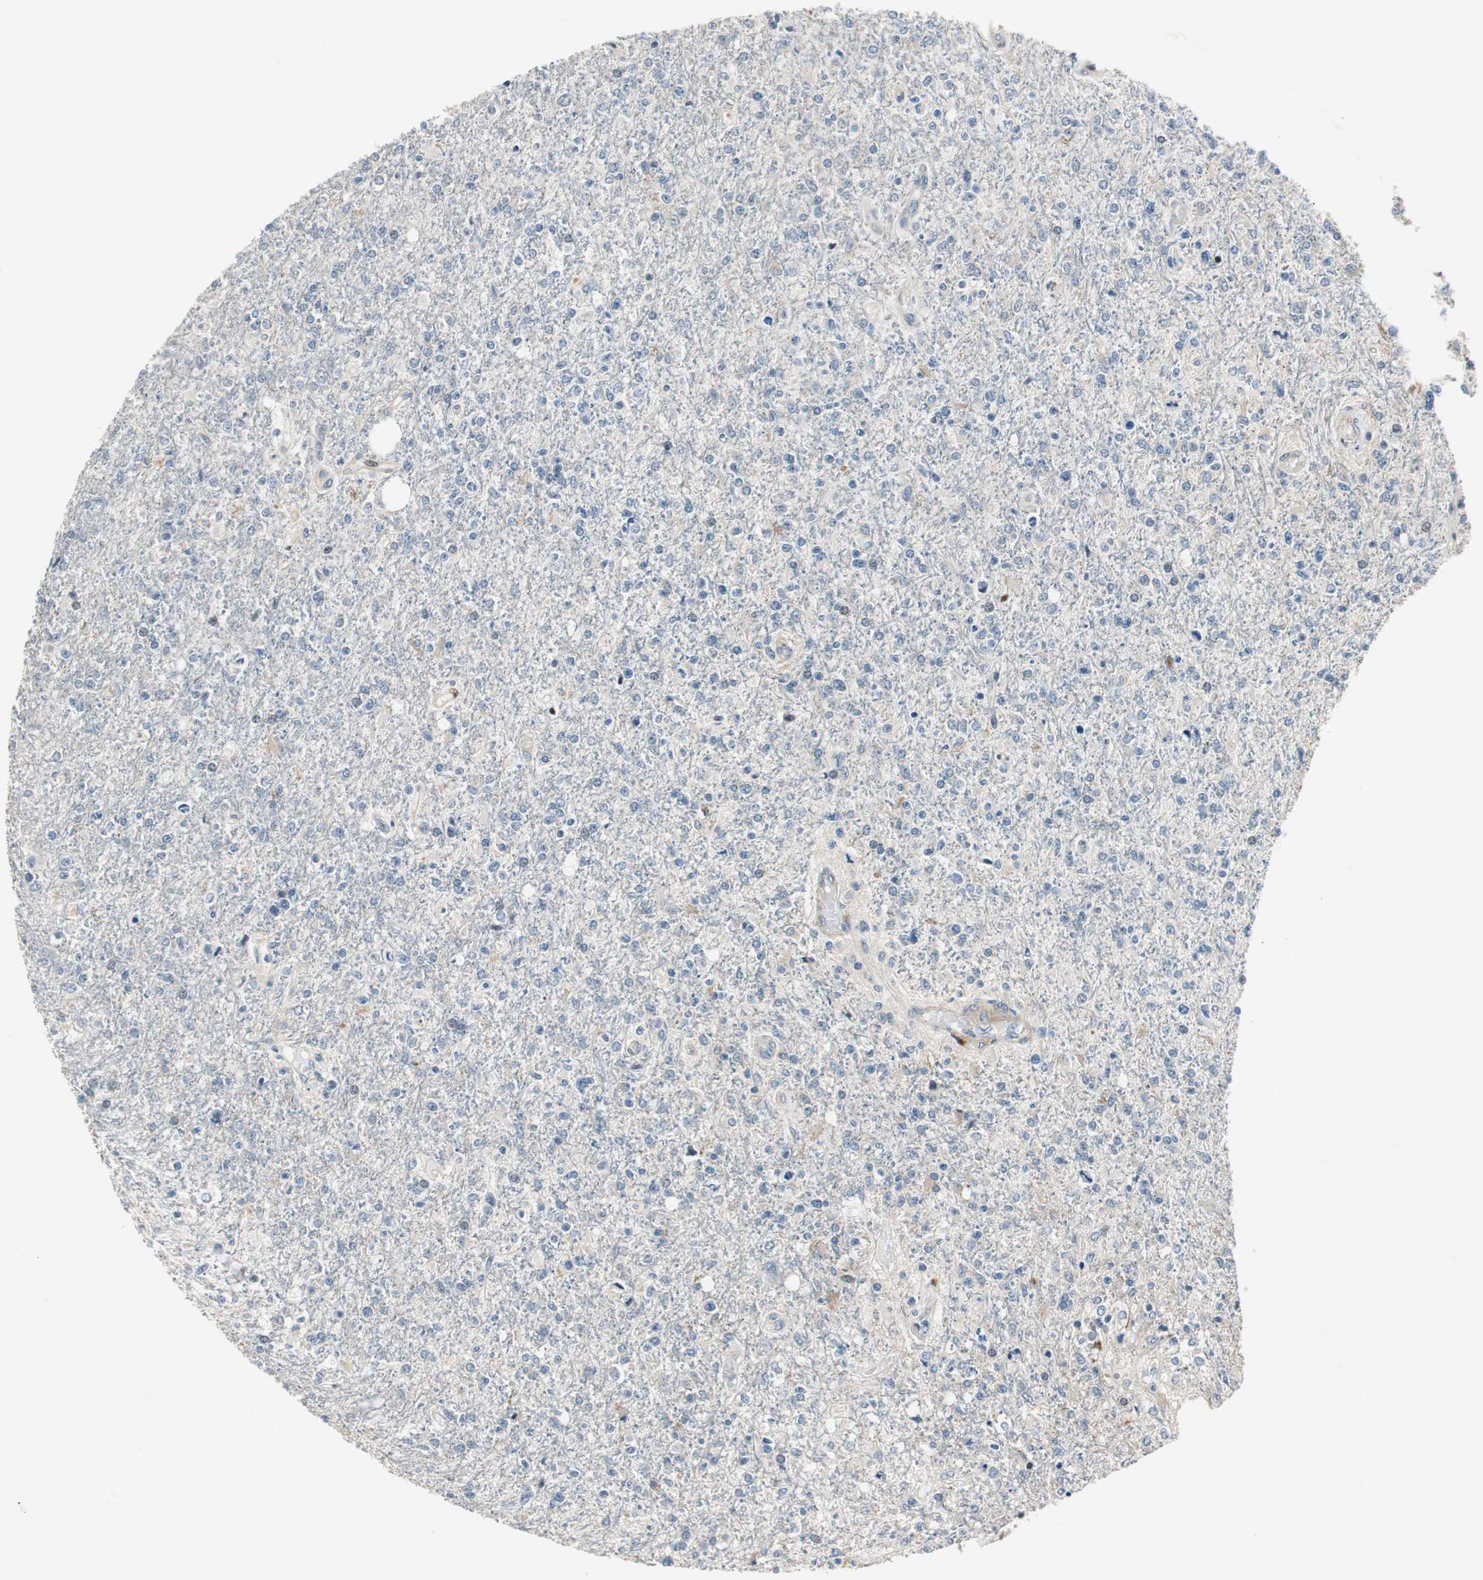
{"staining": {"intensity": "negative", "quantity": "none", "location": "none"}, "tissue": "glioma", "cell_type": "Tumor cells", "image_type": "cancer", "snomed": [{"axis": "morphology", "description": "Glioma, malignant, High grade"}, {"axis": "topography", "description": "Cerebral cortex"}], "caption": "A high-resolution image shows IHC staining of high-grade glioma (malignant), which shows no significant positivity in tumor cells. (DAB (3,3'-diaminobenzidine) IHC with hematoxylin counter stain).", "gene": "RAD1", "patient": {"sex": "male", "age": 76}}